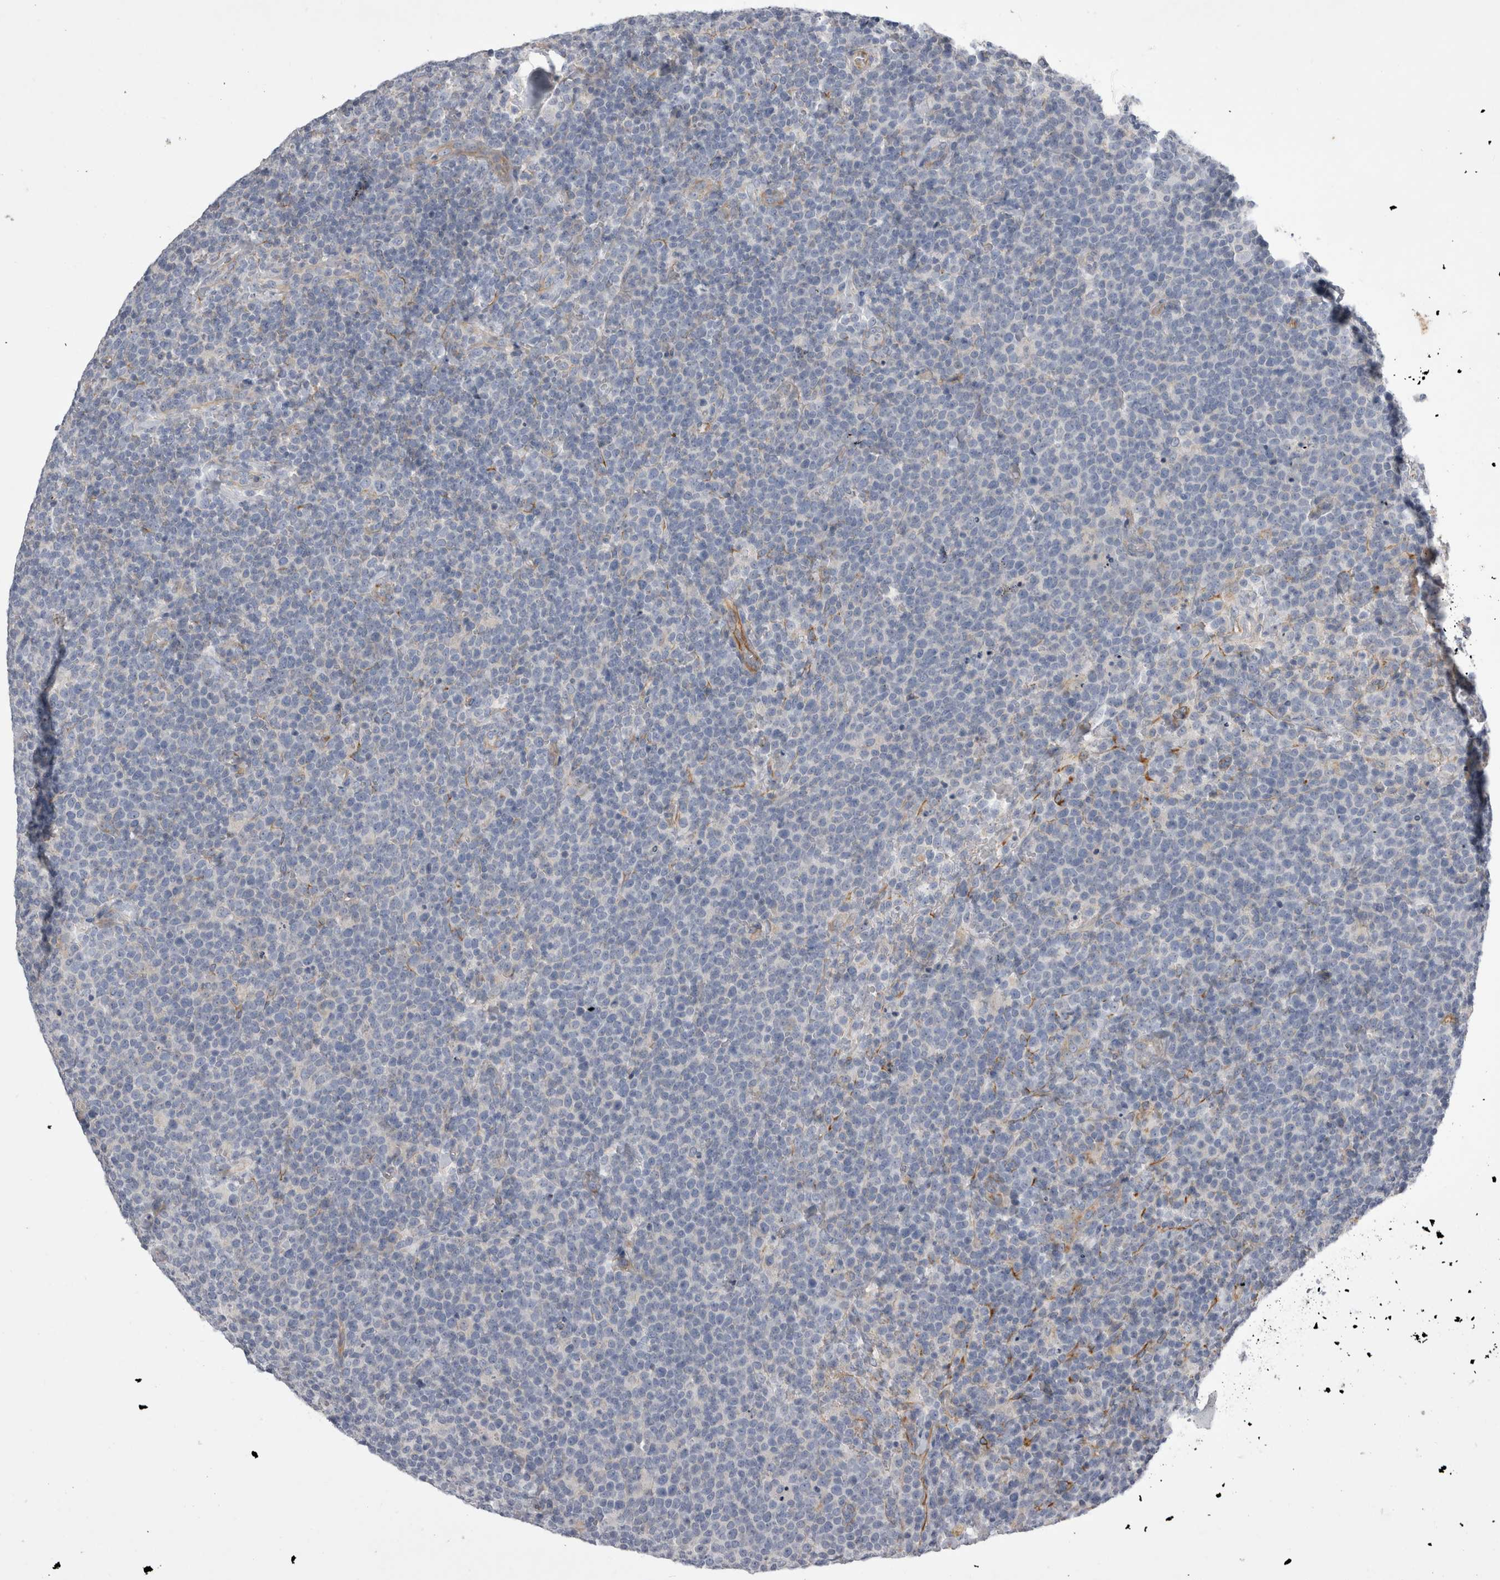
{"staining": {"intensity": "negative", "quantity": "none", "location": "none"}, "tissue": "lymphoma", "cell_type": "Tumor cells", "image_type": "cancer", "snomed": [{"axis": "morphology", "description": "Malignant lymphoma, non-Hodgkin's type, High grade"}, {"axis": "topography", "description": "Lymph node"}], "caption": "Lymphoma was stained to show a protein in brown. There is no significant staining in tumor cells. The staining is performed using DAB (3,3'-diaminobenzidine) brown chromogen with nuclei counter-stained in using hematoxylin.", "gene": "STRADB", "patient": {"sex": "male", "age": 61}}